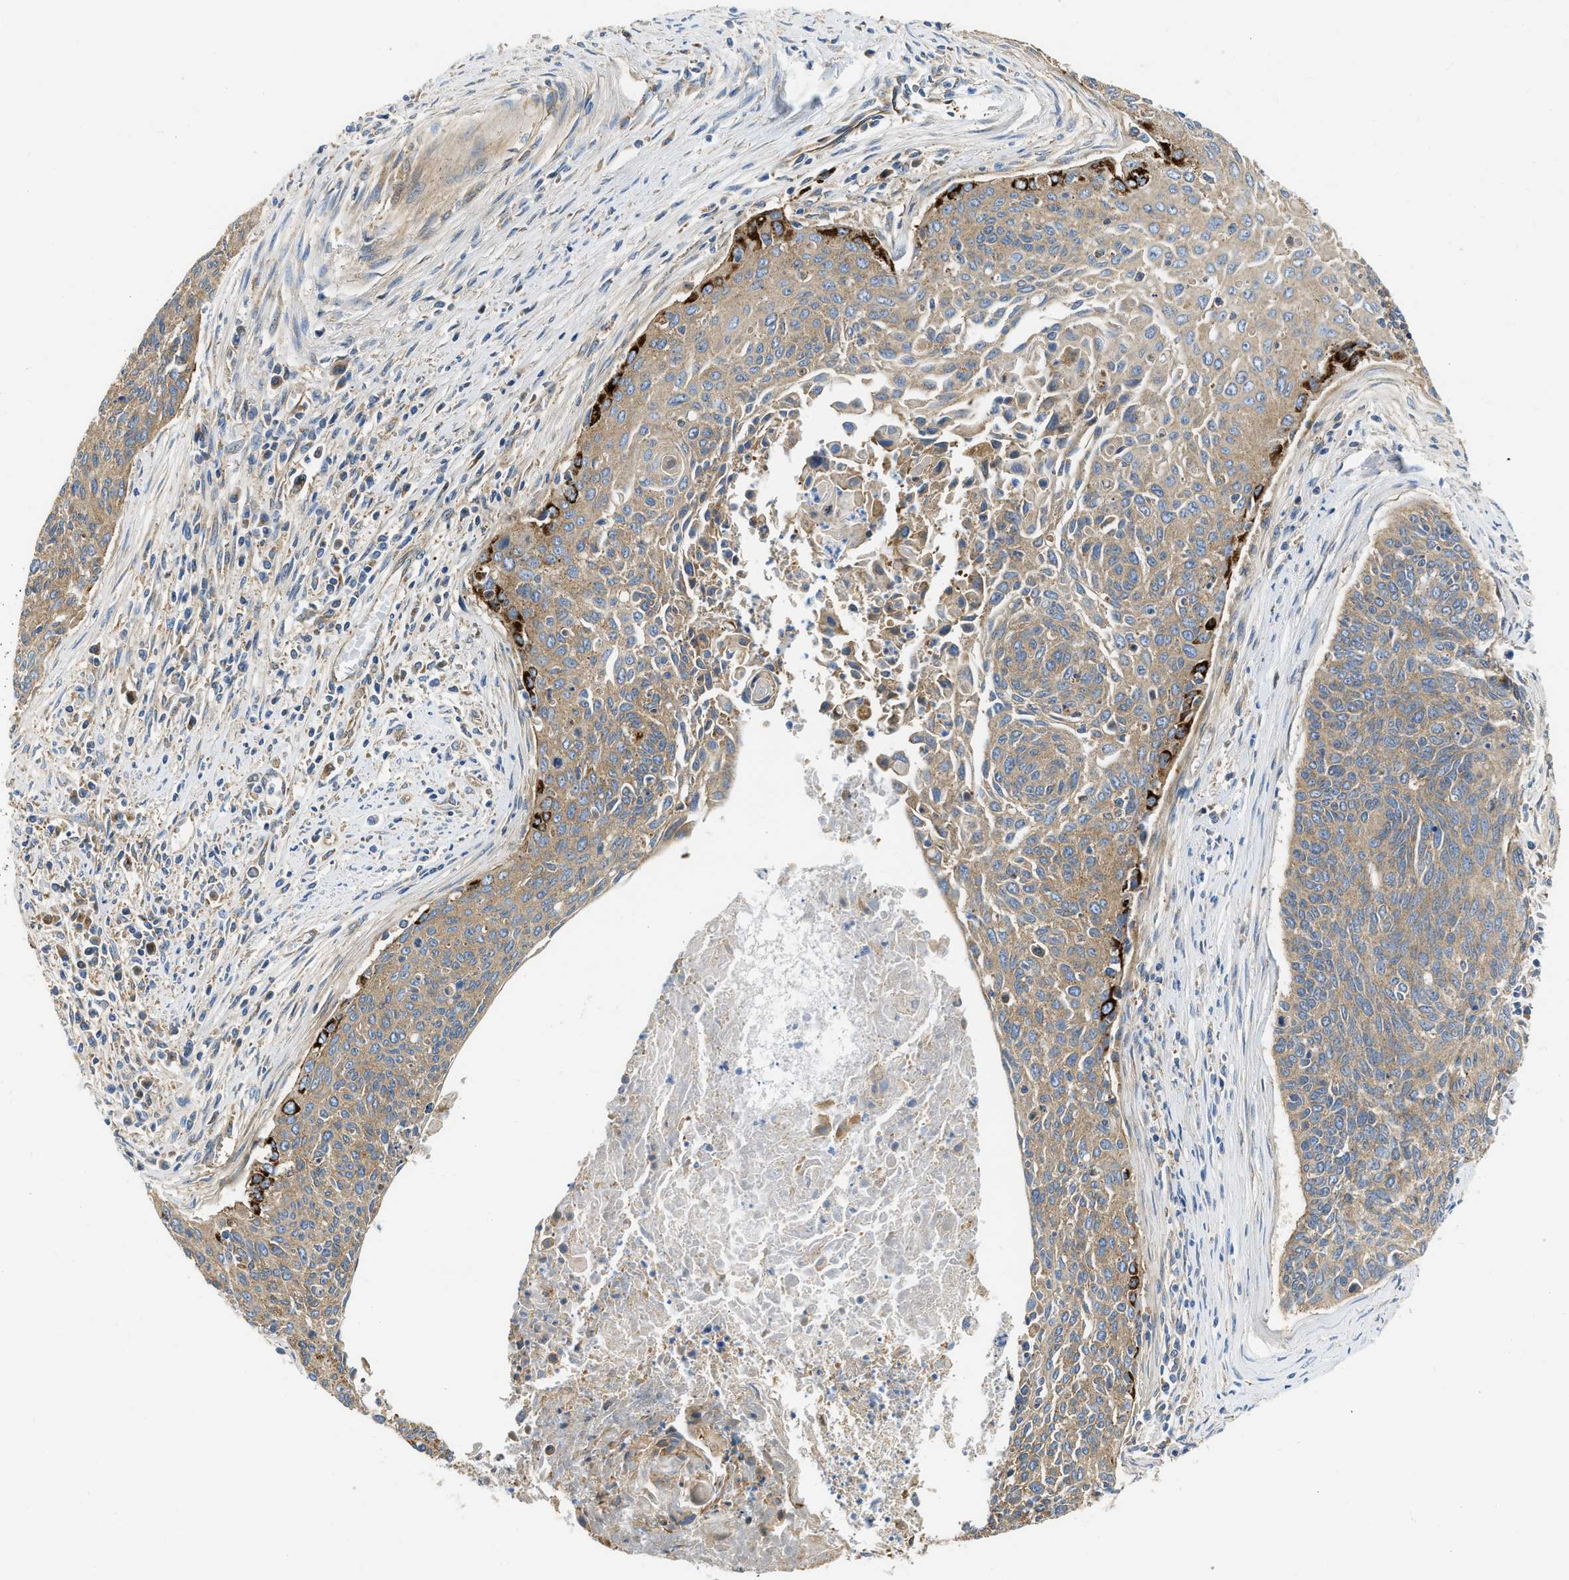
{"staining": {"intensity": "moderate", "quantity": ">75%", "location": "cytoplasmic/membranous"}, "tissue": "cervical cancer", "cell_type": "Tumor cells", "image_type": "cancer", "snomed": [{"axis": "morphology", "description": "Squamous cell carcinoma, NOS"}, {"axis": "topography", "description": "Cervix"}], "caption": "DAB immunohistochemical staining of human cervical cancer reveals moderate cytoplasmic/membranous protein expression in approximately >75% of tumor cells.", "gene": "FLNB", "patient": {"sex": "female", "age": 55}}